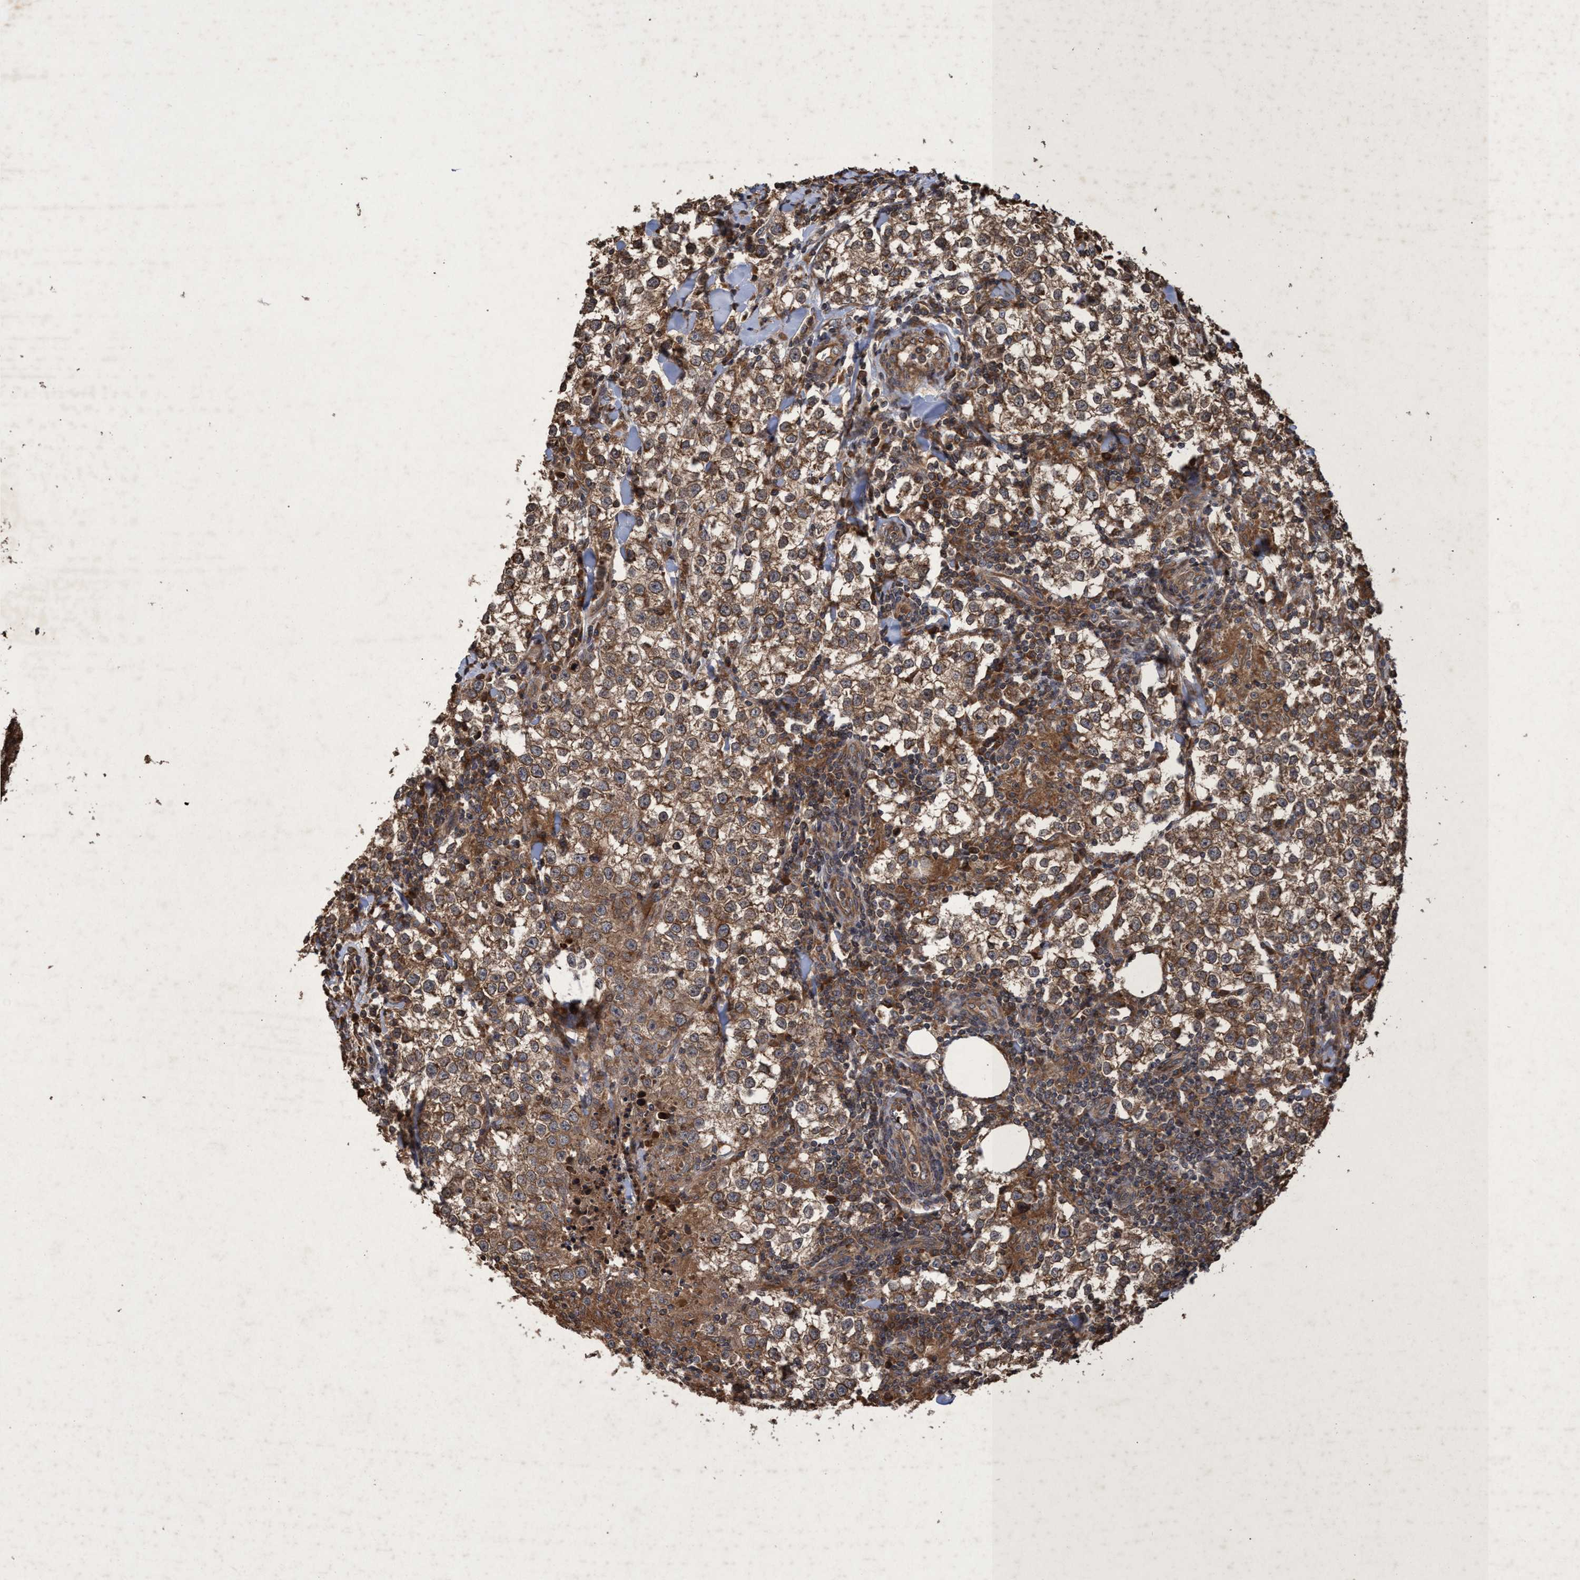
{"staining": {"intensity": "moderate", "quantity": ">75%", "location": "cytoplasmic/membranous"}, "tissue": "testis cancer", "cell_type": "Tumor cells", "image_type": "cancer", "snomed": [{"axis": "morphology", "description": "Seminoma, NOS"}, {"axis": "morphology", "description": "Carcinoma, Embryonal, NOS"}, {"axis": "topography", "description": "Testis"}], "caption": "Protein expression by immunohistochemistry (IHC) demonstrates moderate cytoplasmic/membranous staining in about >75% of tumor cells in embryonal carcinoma (testis). (DAB = brown stain, brightfield microscopy at high magnification).", "gene": "CHMP6", "patient": {"sex": "male", "age": 36}}